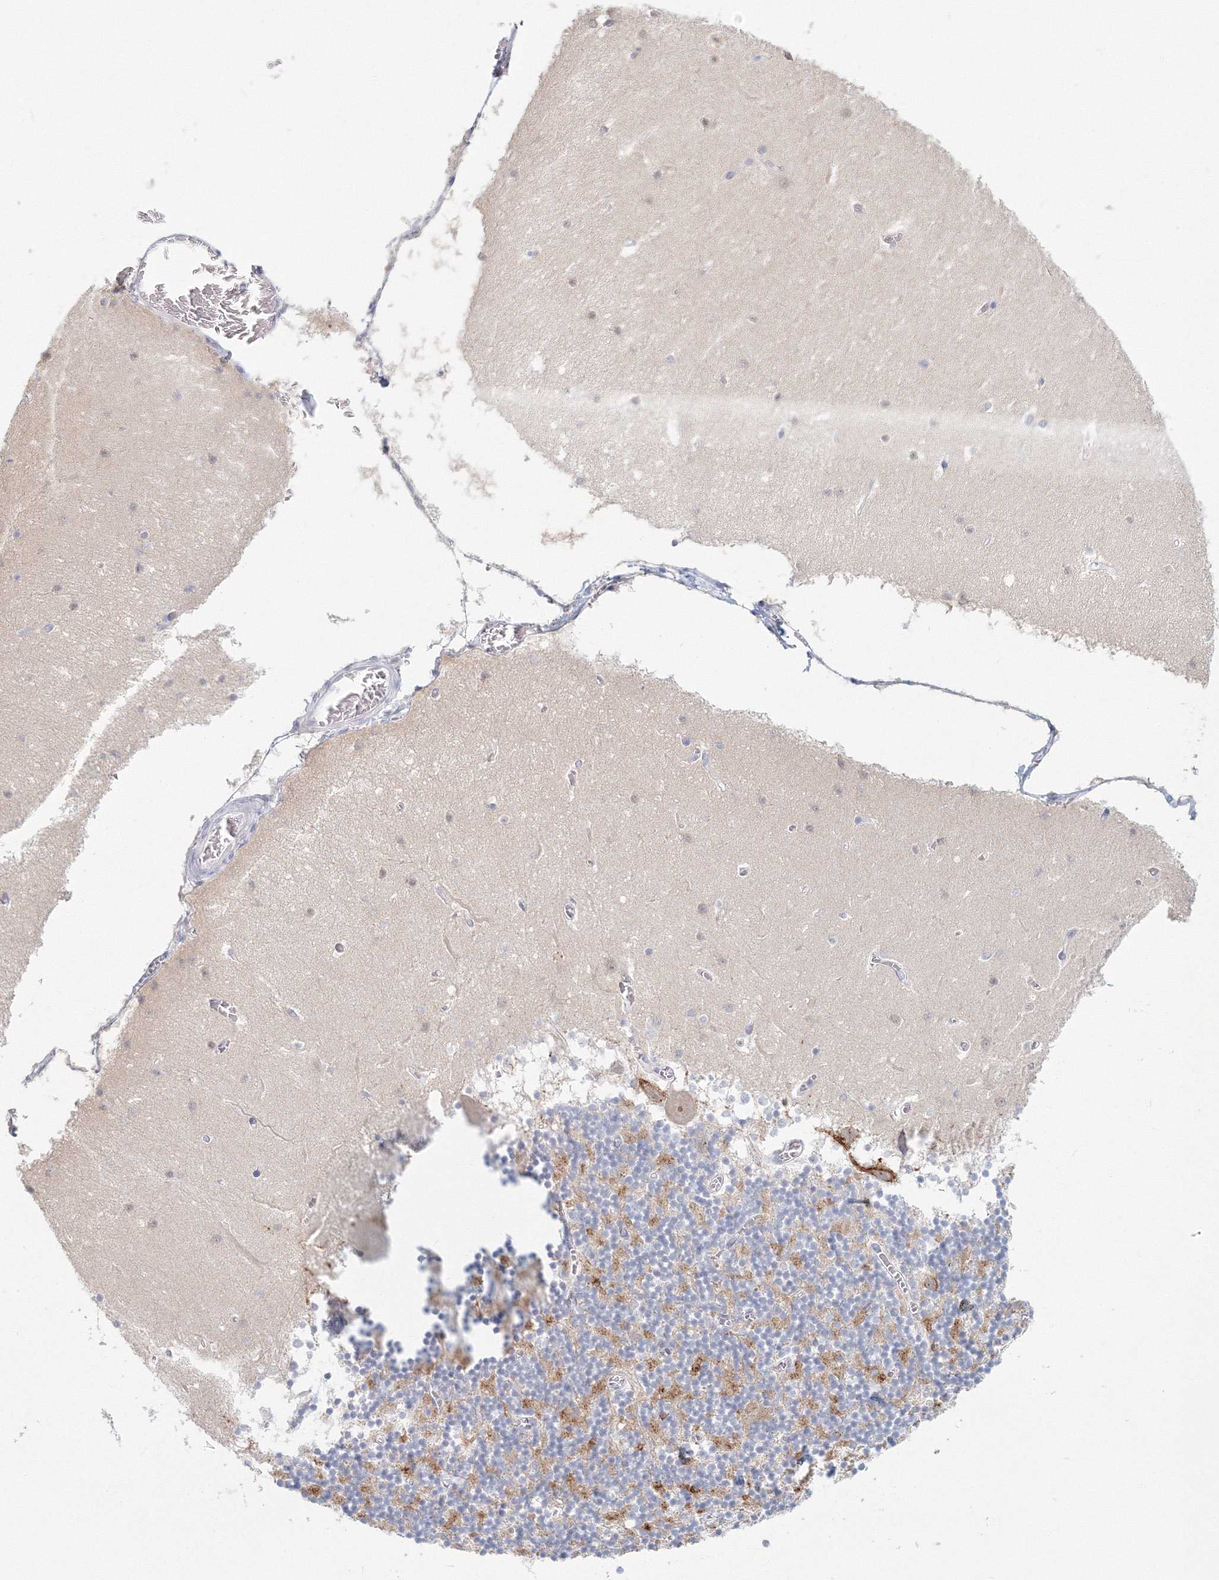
{"staining": {"intensity": "moderate", "quantity": "<25%", "location": "cytoplasmic/membranous"}, "tissue": "cerebellum", "cell_type": "Cells in granular layer", "image_type": "normal", "snomed": [{"axis": "morphology", "description": "Normal tissue, NOS"}, {"axis": "topography", "description": "Cerebellum"}], "caption": "Unremarkable cerebellum was stained to show a protein in brown. There is low levels of moderate cytoplasmic/membranous expression in approximately <25% of cells in granular layer. (brown staining indicates protein expression, while blue staining denotes nuclei).", "gene": "VSIG1", "patient": {"sex": "female", "age": 28}}